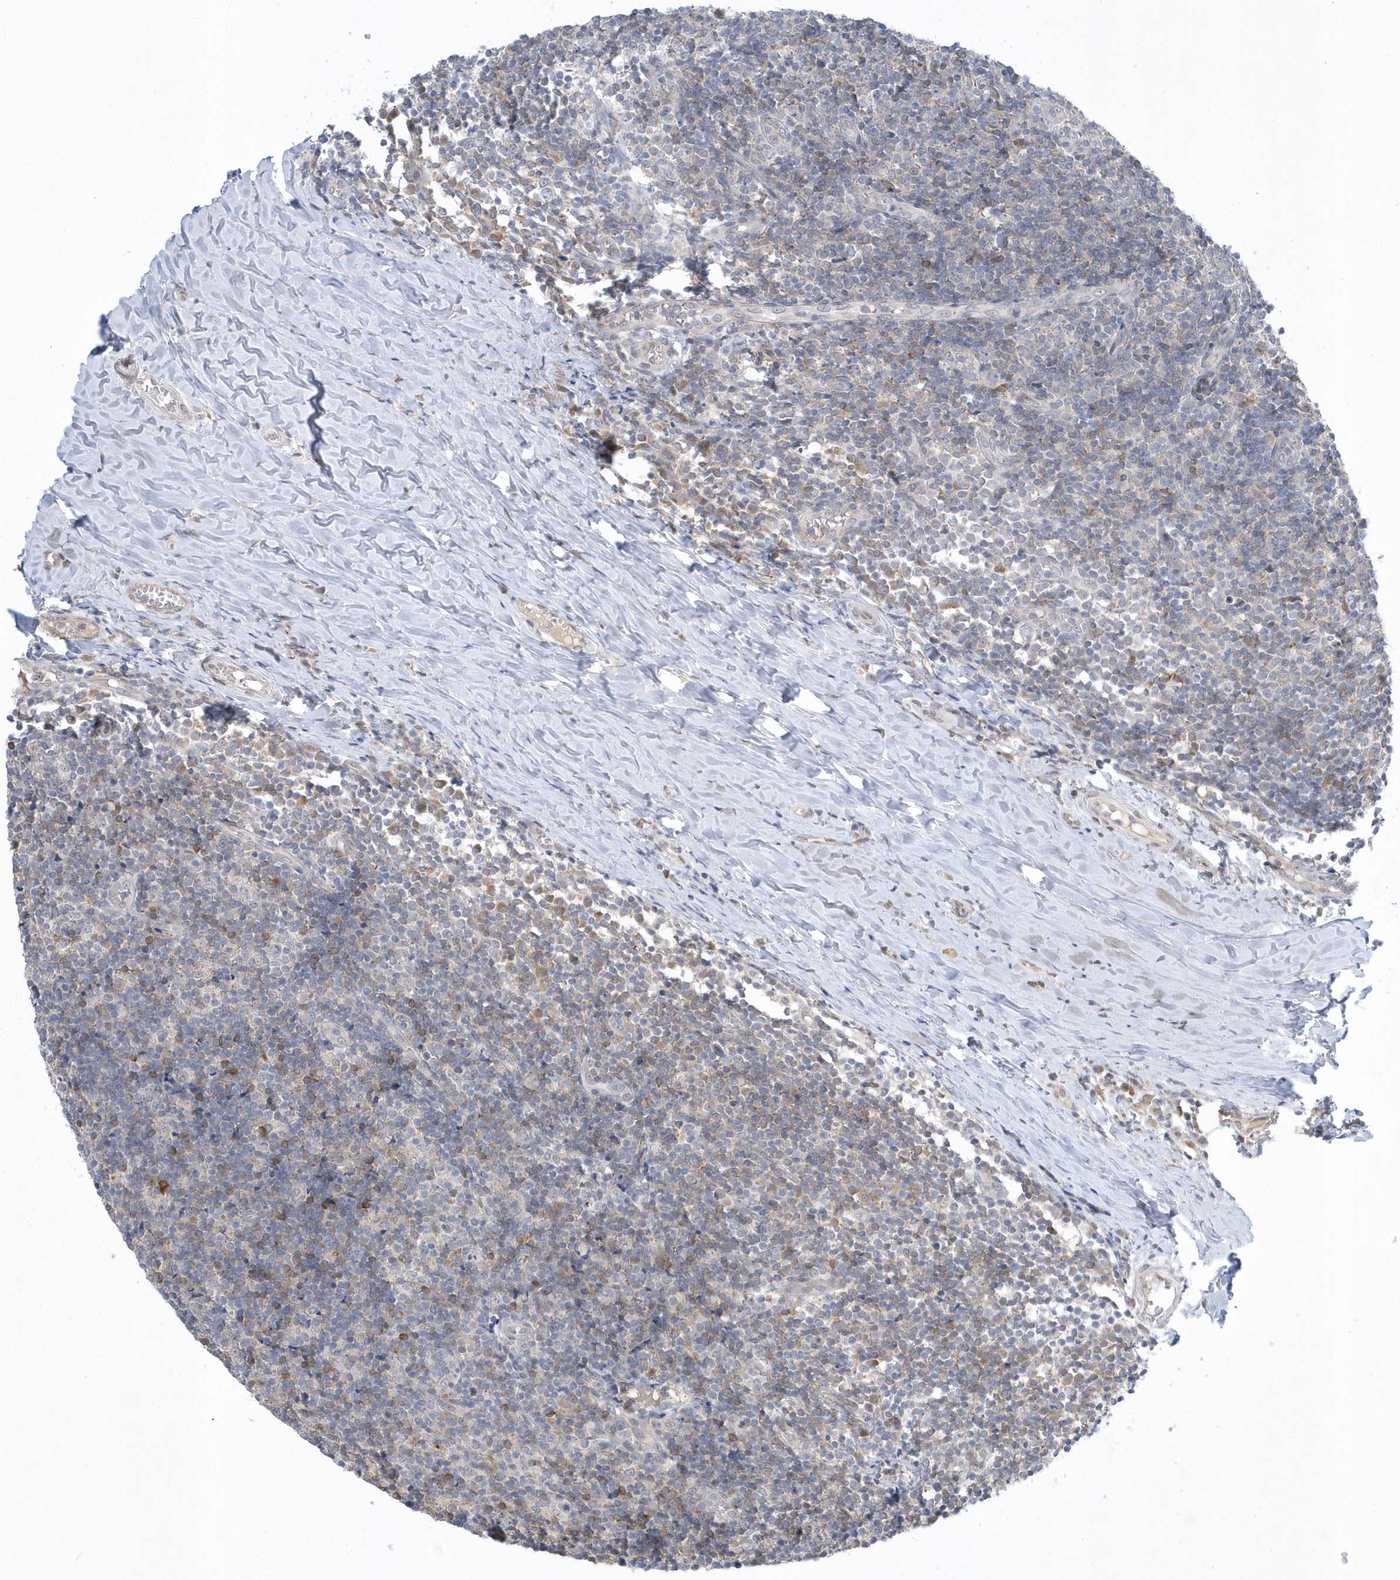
{"staining": {"intensity": "moderate", "quantity": "25%-75%", "location": "cytoplasmic/membranous"}, "tissue": "tonsil", "cell_type": "Germinal center cells", "image_type": "normal", "snomed": [{"axis": "morphology", "description": "Normal tissue, NOS"}, {"axis": "topography", "description": "Tonsil"}], "caption": "High-magnification brightfield microscopy of unremarkable tonsil stained with DAB (brown) and counterstained with hematoxylin (blue). germinal center cells exhibit moderate cytoplasmic/membranous expression is identified in approximately25%-75% of cells.", "gene": "ZC3H12D", "patient": {"sex": "female", "age": 19}}